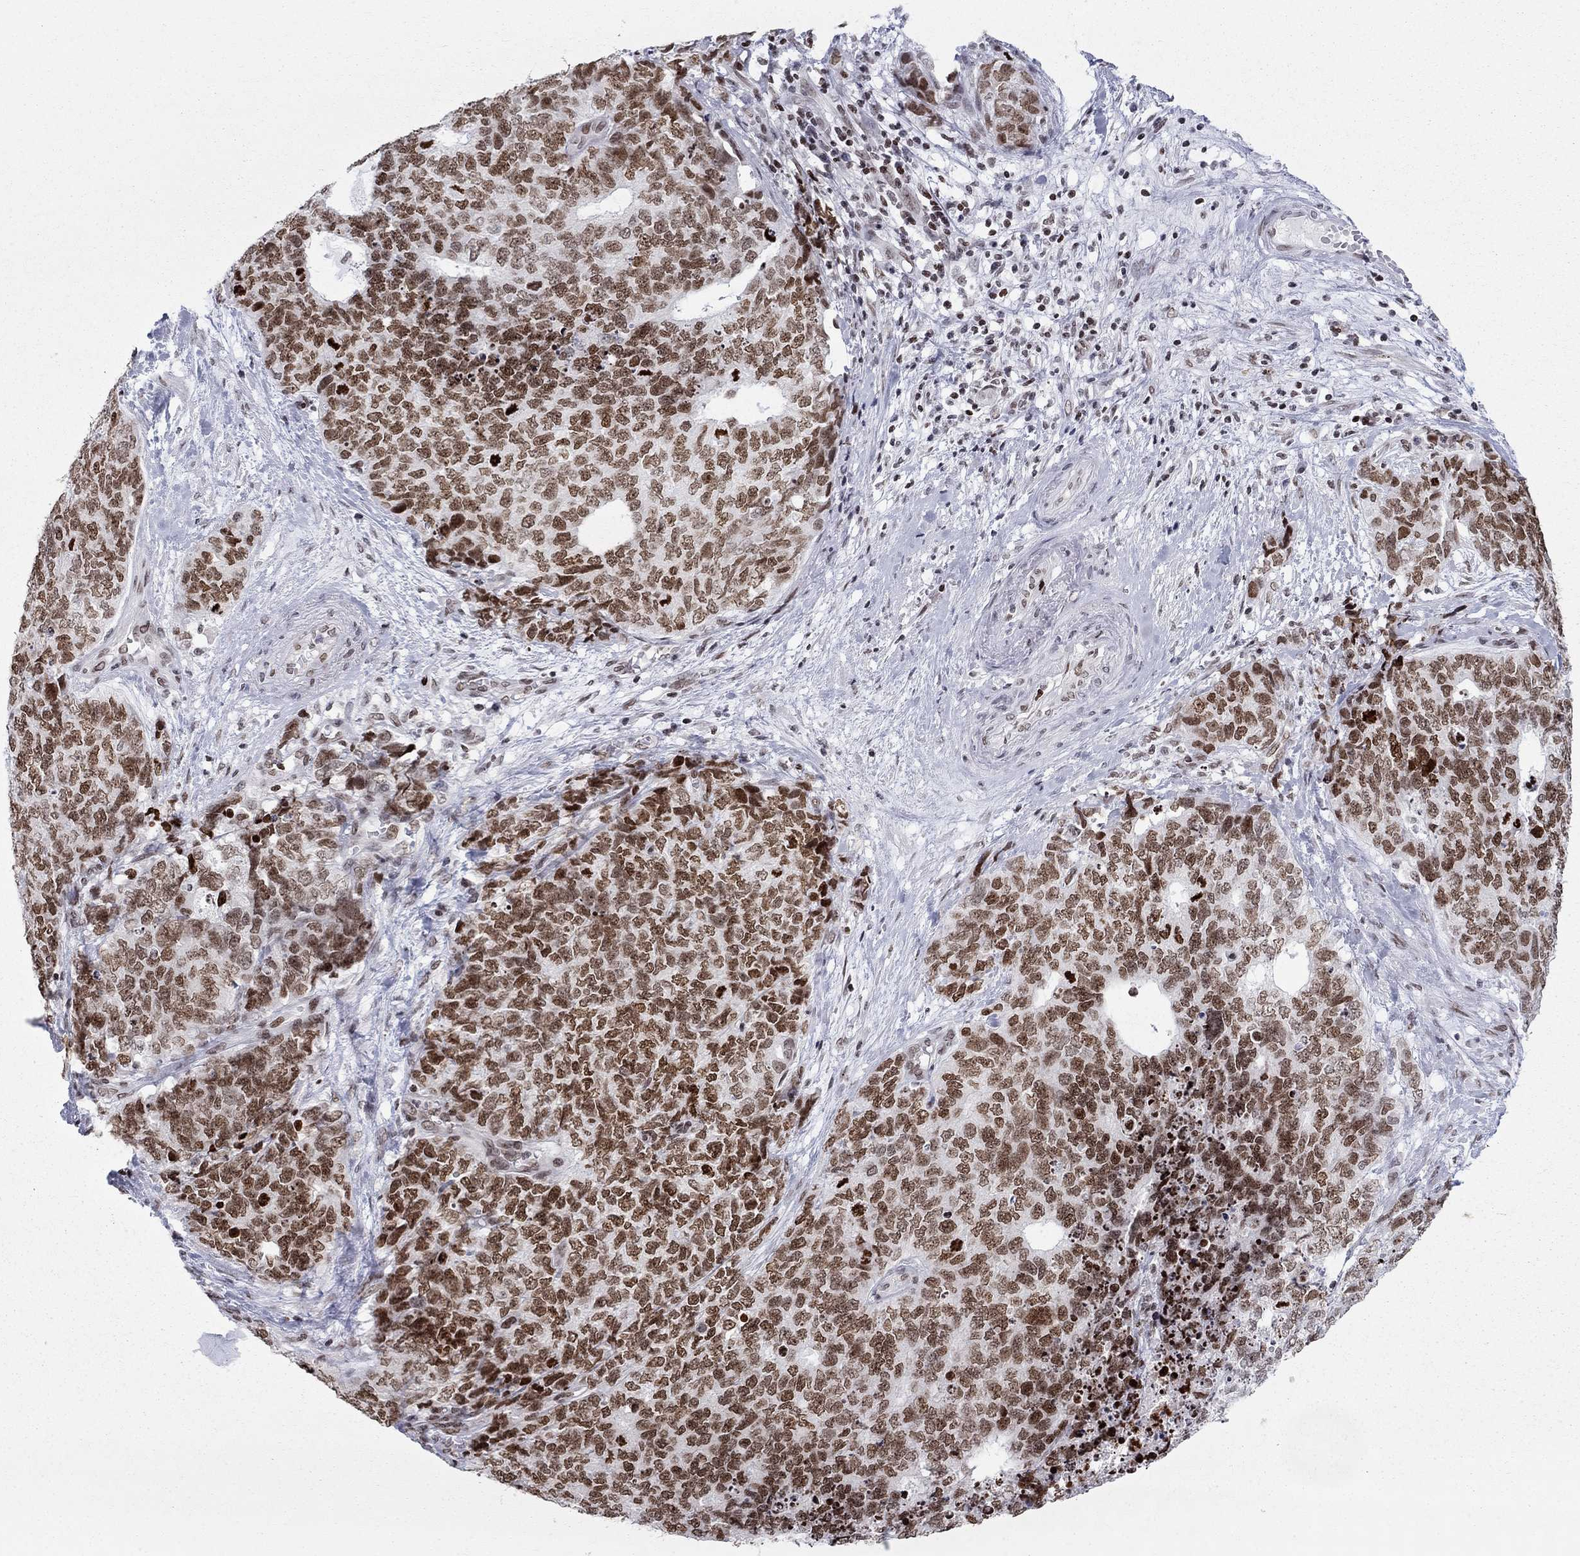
{"staining": {"intensity": "moderate", "quantity": ">75%", "location": "nuclear"}, "tissue": "cervical cancer", "cell_type": "Tumor cells", "image_type": "cancer", "snomed": [{"axis": "morphology", "description": "Squamous cell carcinoma, NOS"}, {"axis": "topography", "description": "Cervix"}], "caption": "Moderate nuclear protein staining is appreciated in about >75% of tumor cells in cervical cancer.", "gene": "H2AX", "patient": {"sex": "female", "age": 63}}